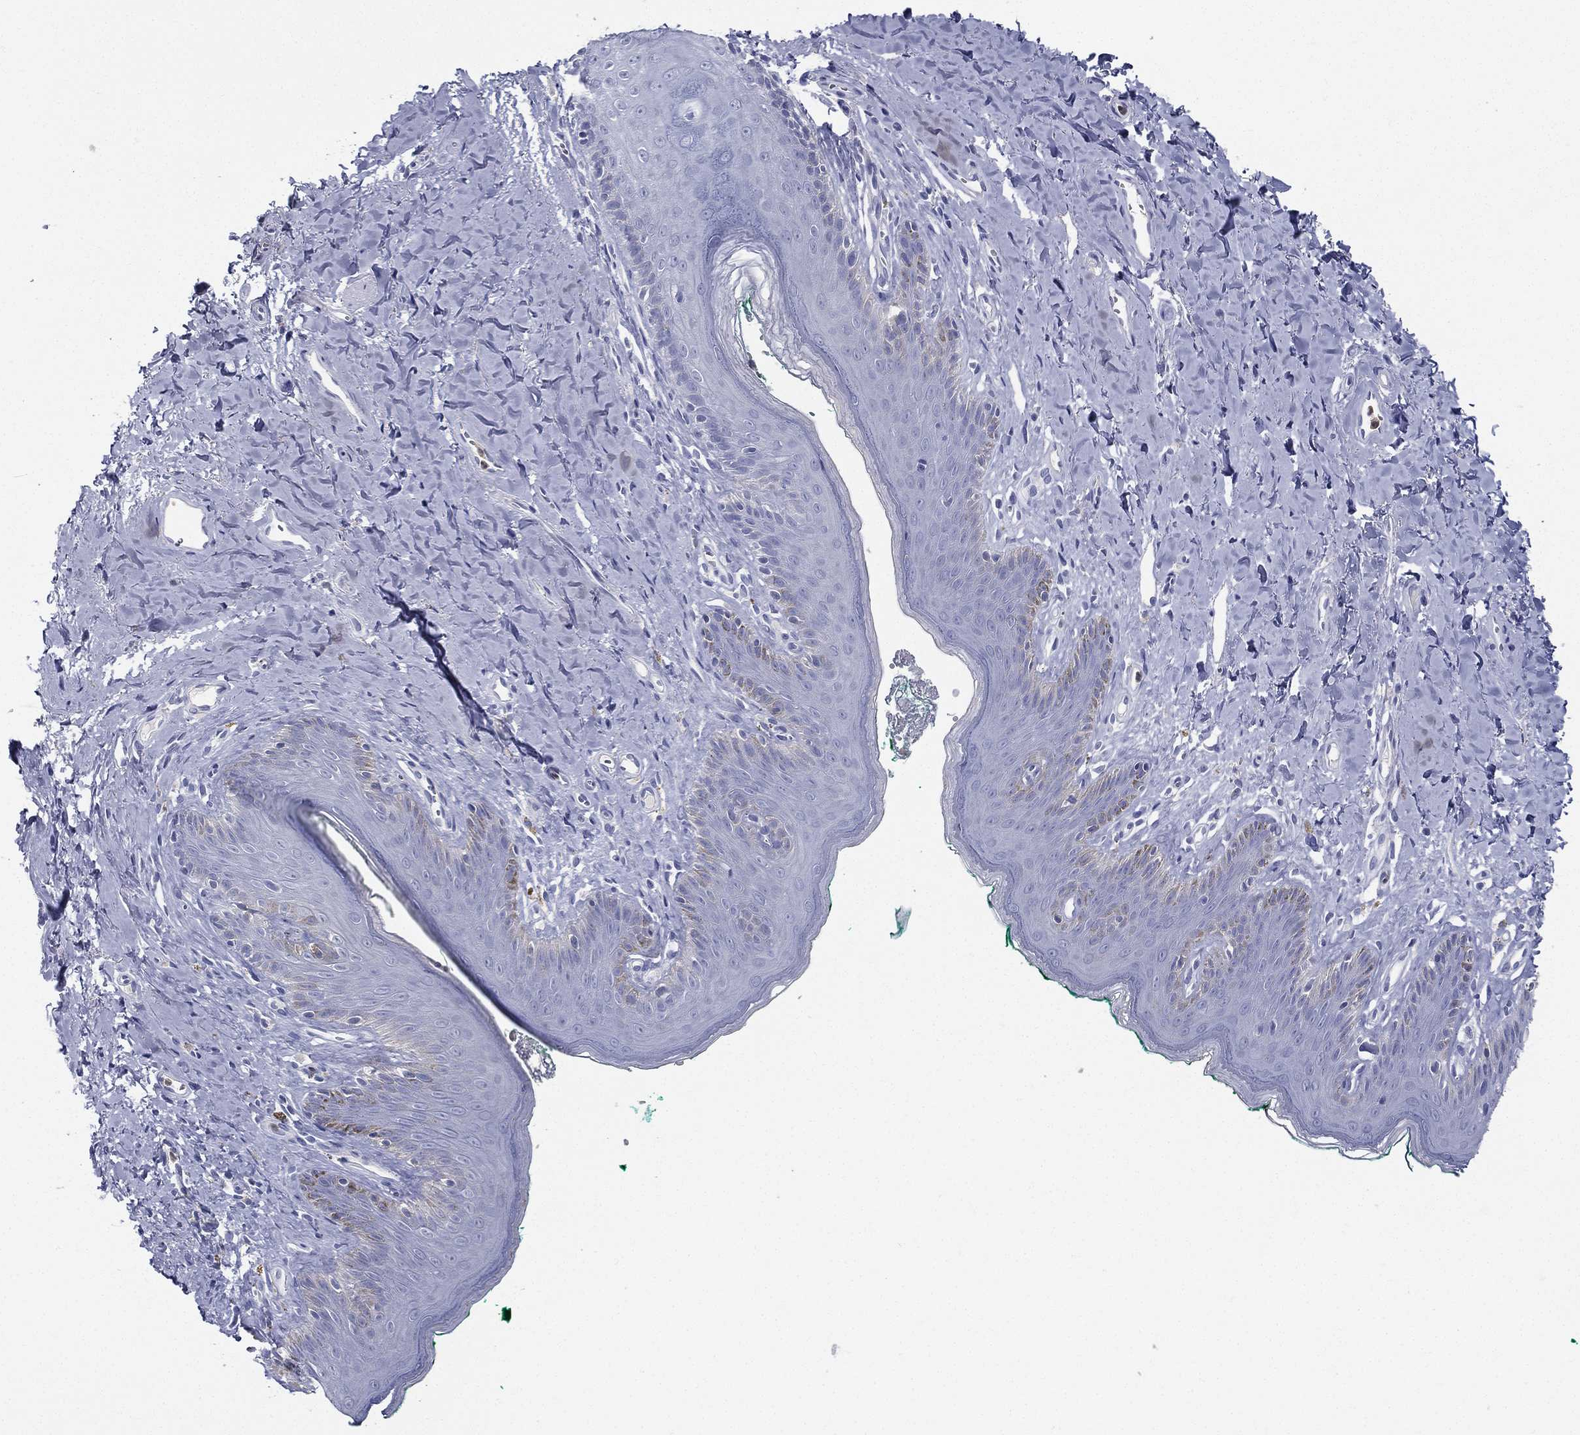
{"staining": {"intensity": "negative", "quantity": "none", "location": "none"}, "tissue": "skin", "cell_type": "Epidermal cells", "image_type": "normal", "snomed": [{"axis": "morphology", "description": "Normal tissue, NOS"}, {"axis": "topography", "description": "Vulva"}], "caption": "Image shows no significant protein expression in epidermal cells of normal skin.", "gene": "DEFB121", "patient": {"sex": "female", "age": 66}}